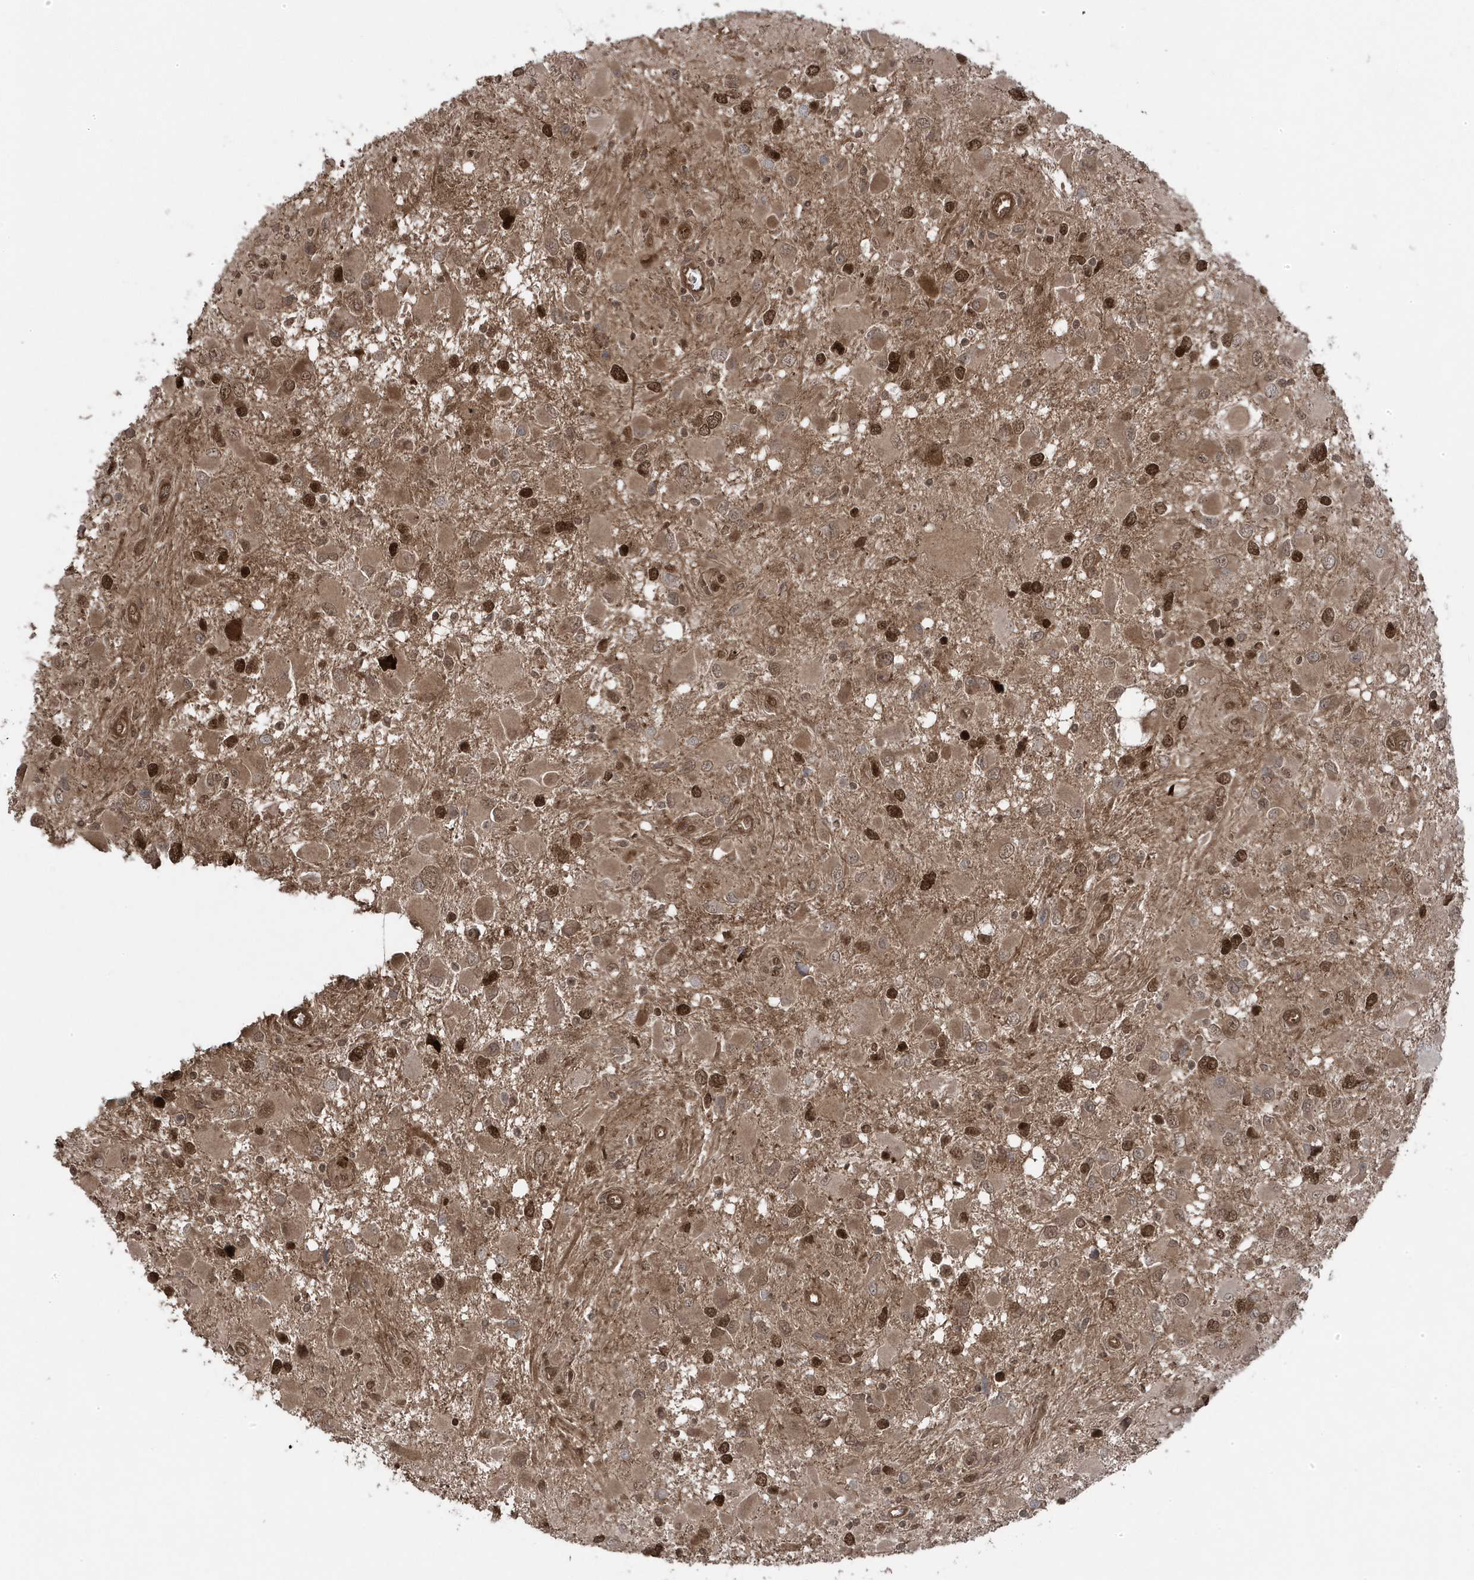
{"staining": {"intensity": "strong", "quantity": "<25%", "location": "cytoplasmic/membranous,nuclear"}, "tissue": "glioma", "cell_type": "Tumor cells", "image_type": "cancer", "snomed": [{"axis": "morphology", "description": "Glioma, malignant, High grade"}, {"axis": "topography", "description": "Brain"}], "caption": "An image showing strong cytoplasmic/membranous and nuclear positivity in about <25% of tumor cells in glioma, as visualized by brown immunohistochemical staining.", "gene": "MAPK1IP1L", "patient": {"sex": "male", "age": 53}}